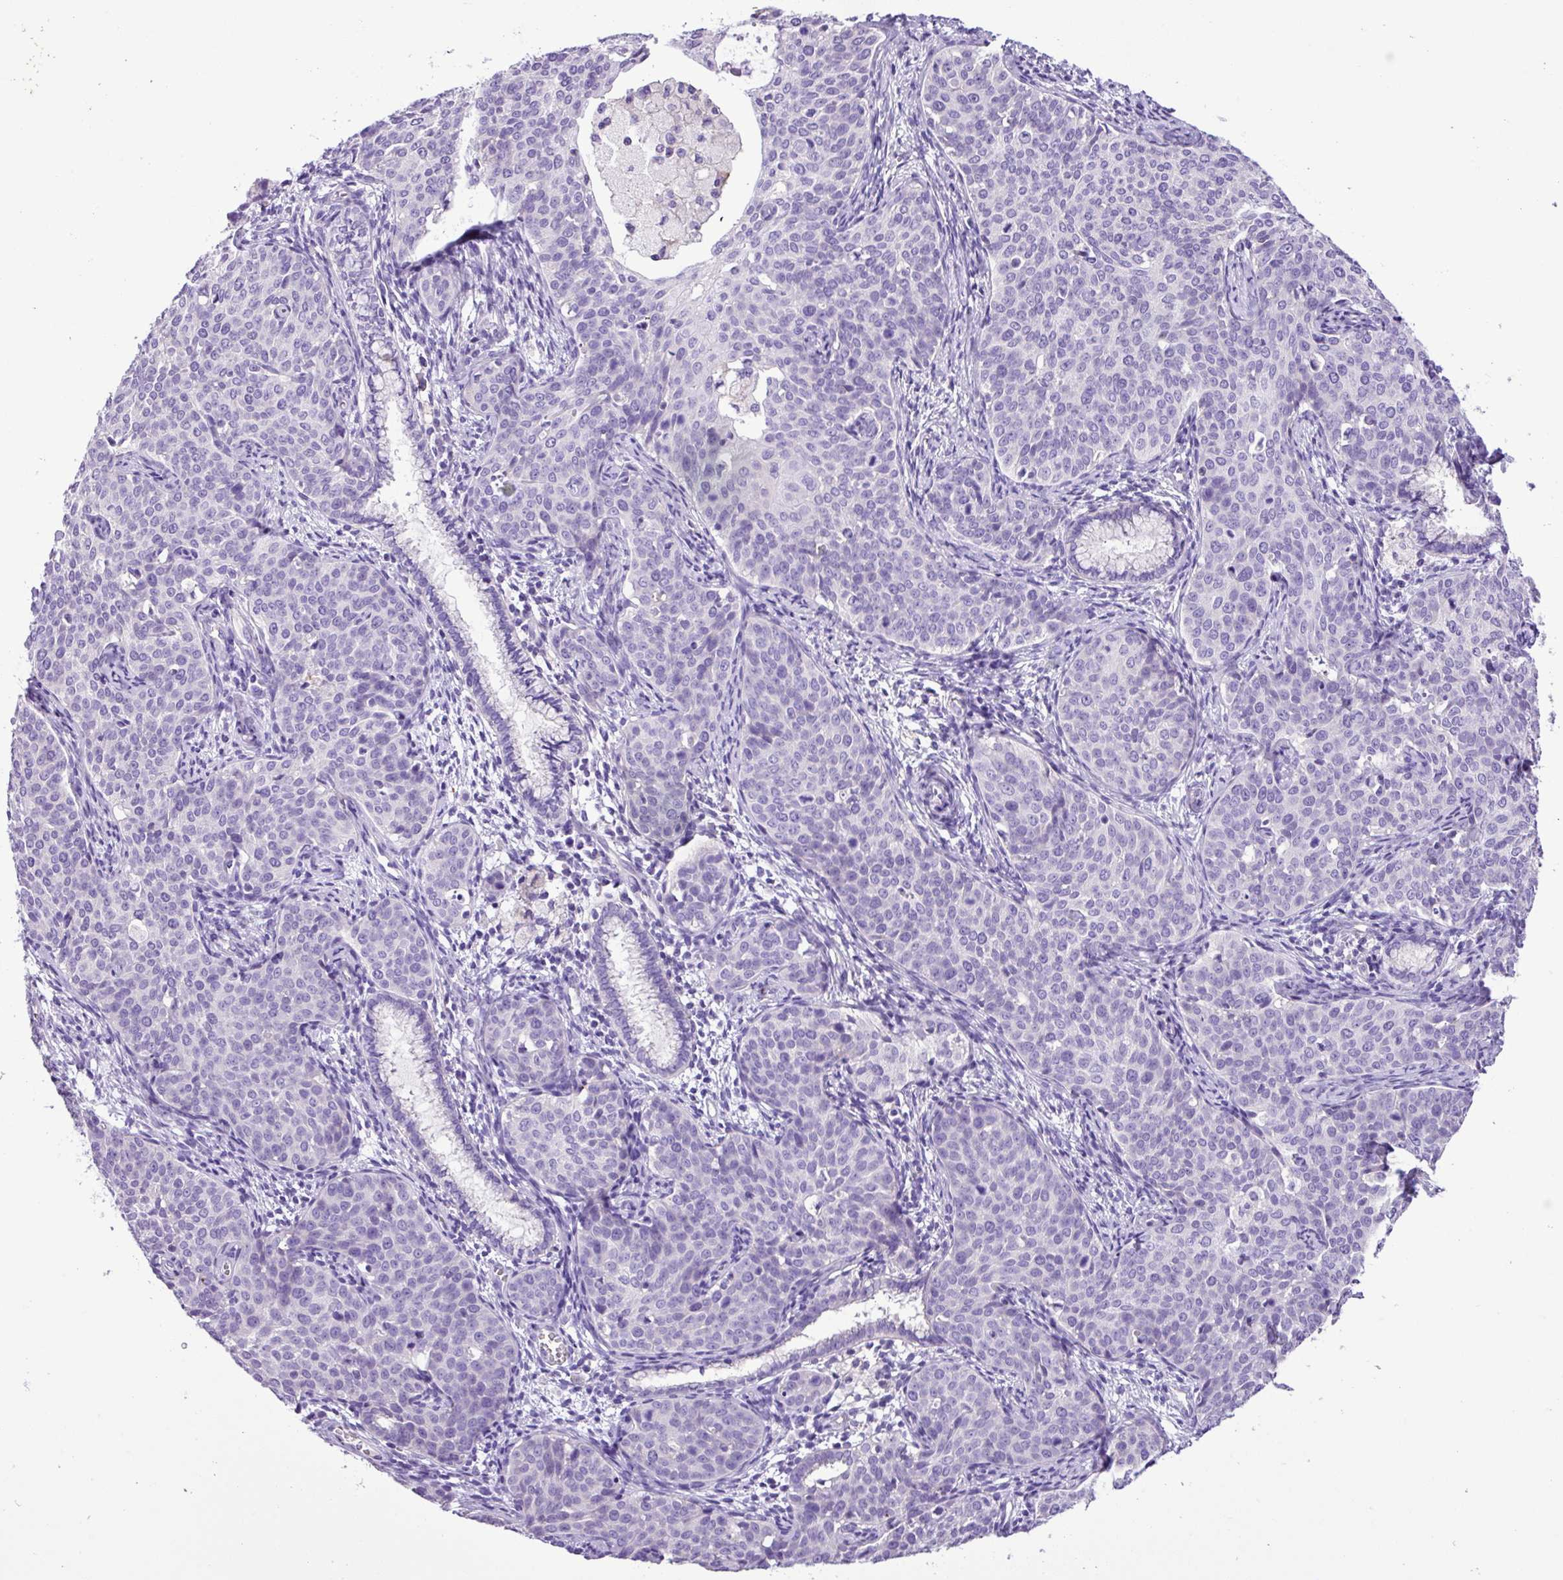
{"staining": {"intensity": "negative", "quantity": "none", "location": "none"}, "tissue": "cervical cancer", "cell_type": "Tumor cells", "image_type": "cancer", "snomed": [{"axis": "morphology", "description": "Squamous cell carcinoma, NOS"}, {"axis": "topography", "description": "Cervix"}], "caption": "An immunohistochemistry (IHC) photomicrograph of cervical squamous cell carcinoma is shown. There is no staining in tumor cells of cervical squamous cell carcinoma.", "gene": "ZNF334", "patient": {"sex": "female", "age": 44}}